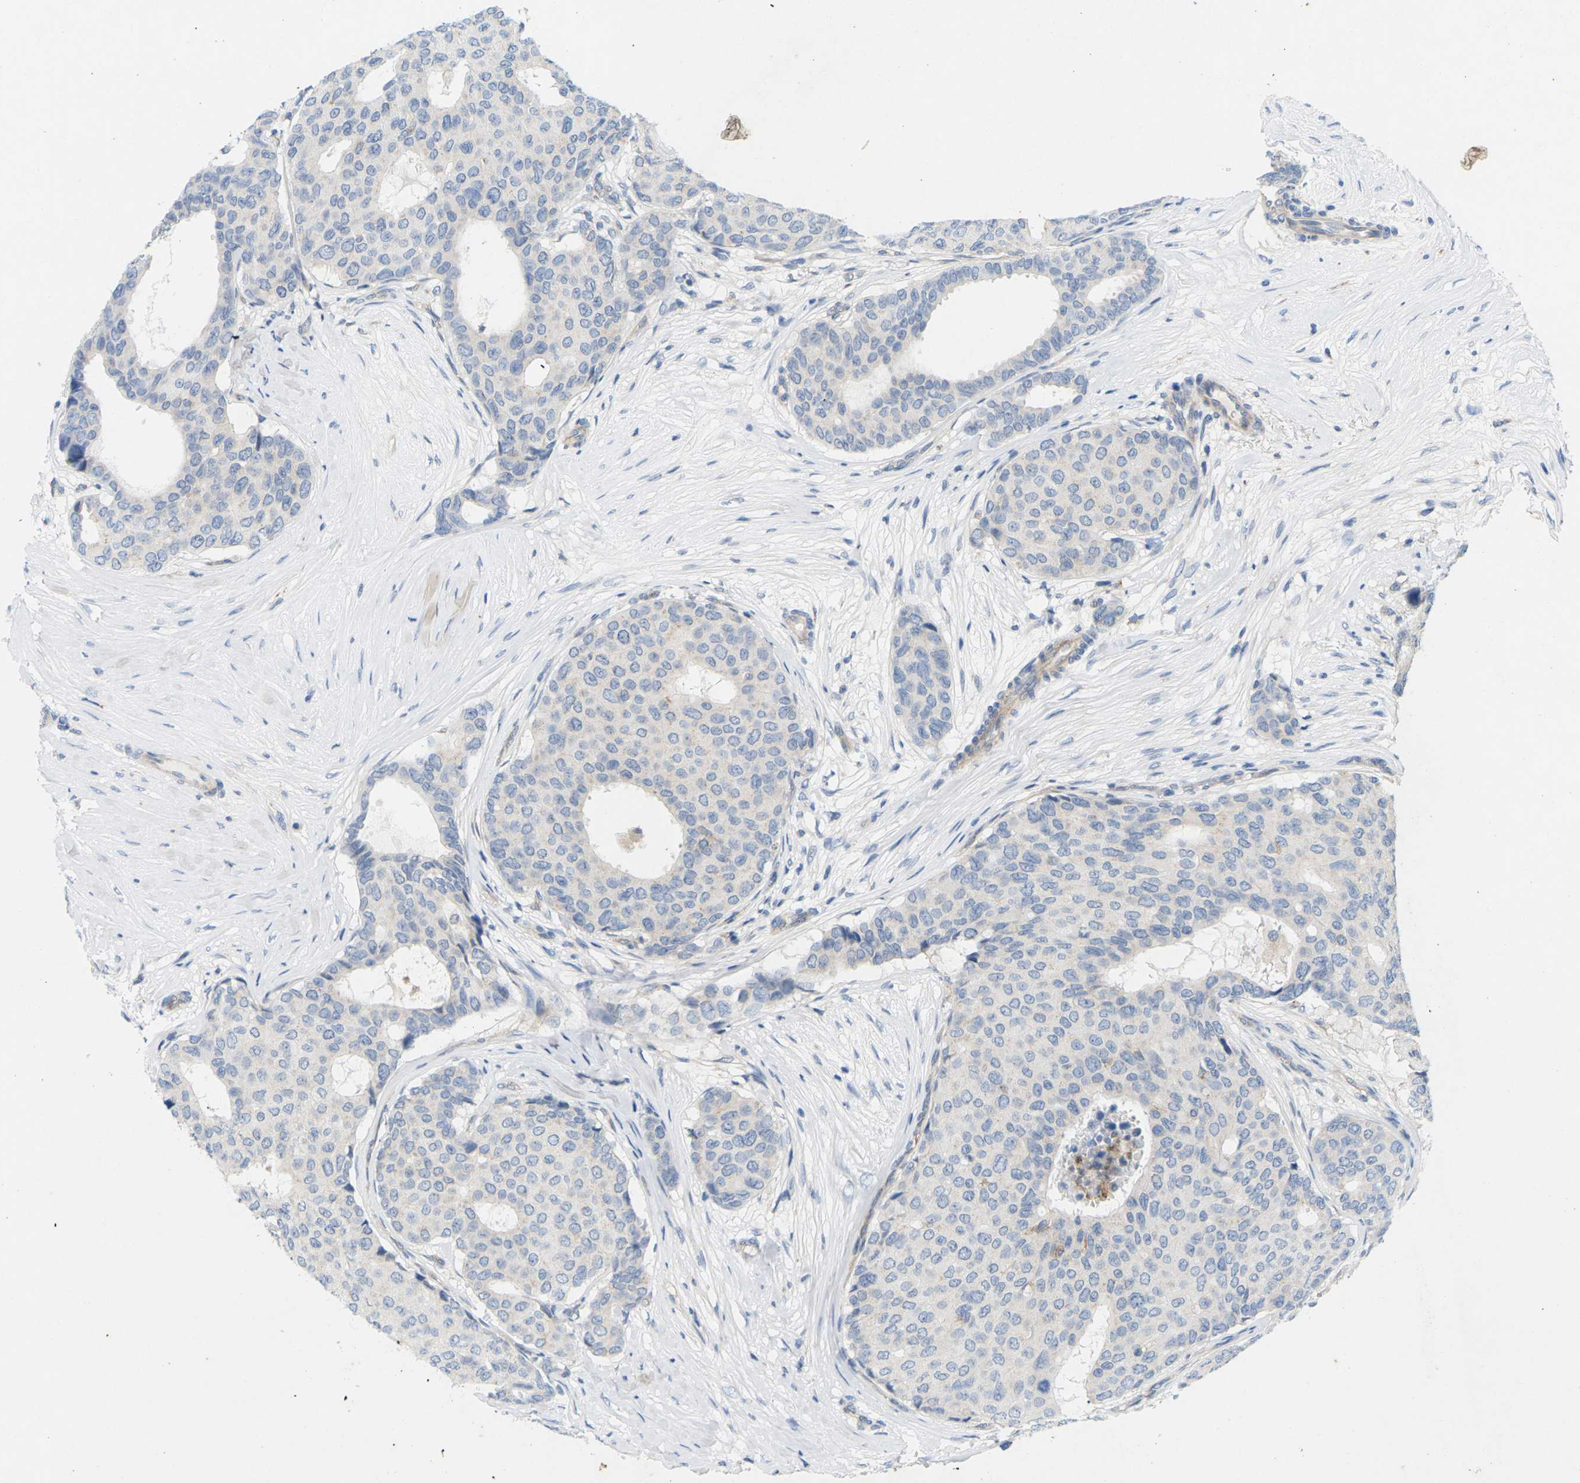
{"staining": {"intensity": "negative", "quantity": "none", "location": "none"}, "tissue": "breast cancer", "cell_type": "Tumor cells", "image_type": "cancer", "snomed": [{"axis": "morphology", "description": "Duct carcinoma"}, {"axis": "topography", "description": "Breast"}], "caption": "This is an IHC photomicrograph of breast infiltrating ductal carcinoma. There is no staining in tumor cells.", "gene": "ITGA5", "patient": {"sex": "female", "age": 75}}